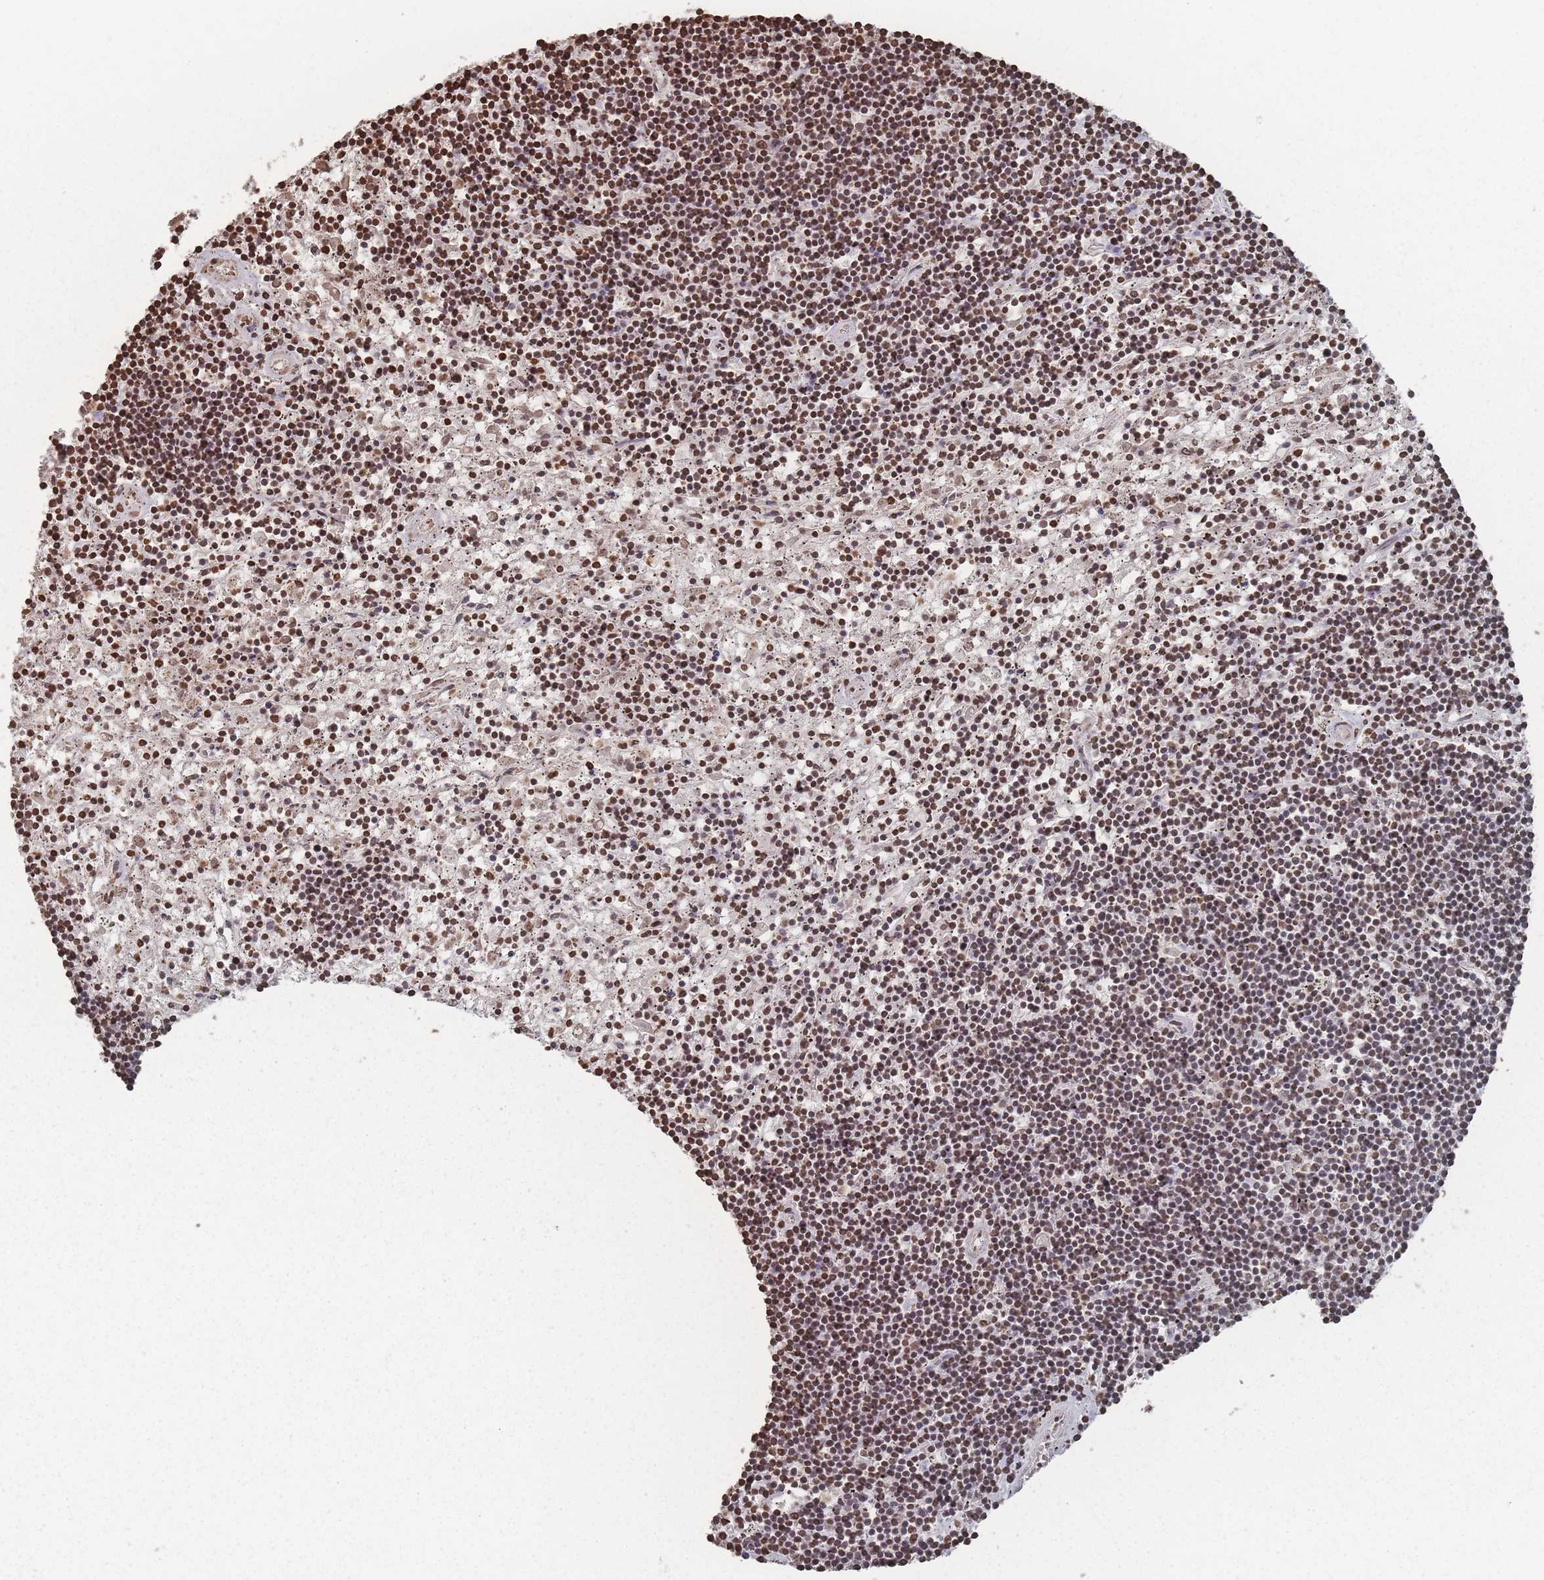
{"staining": {"intensity": "moderate", "quantity": ">75%", "location": "nuclear"}, "tissue": "lymphoma", "cell_type": "Tumor cells", "image_type": "cancer", "snomed": [{"axis": "morphology", "description": "Malignant lymphoma, non-Hodgkin's type, Low grade"}, {"axis": "topography", "description": "Spleen"}], "caption": "A brown stain highlights moderate nuclear expression of a protein in human malignant lymphoma, non-Hodgkin's type (low-grade) tumor cells.", "gene": "PLEKHG5", "patient": {"sex": "male", "age": 76}}